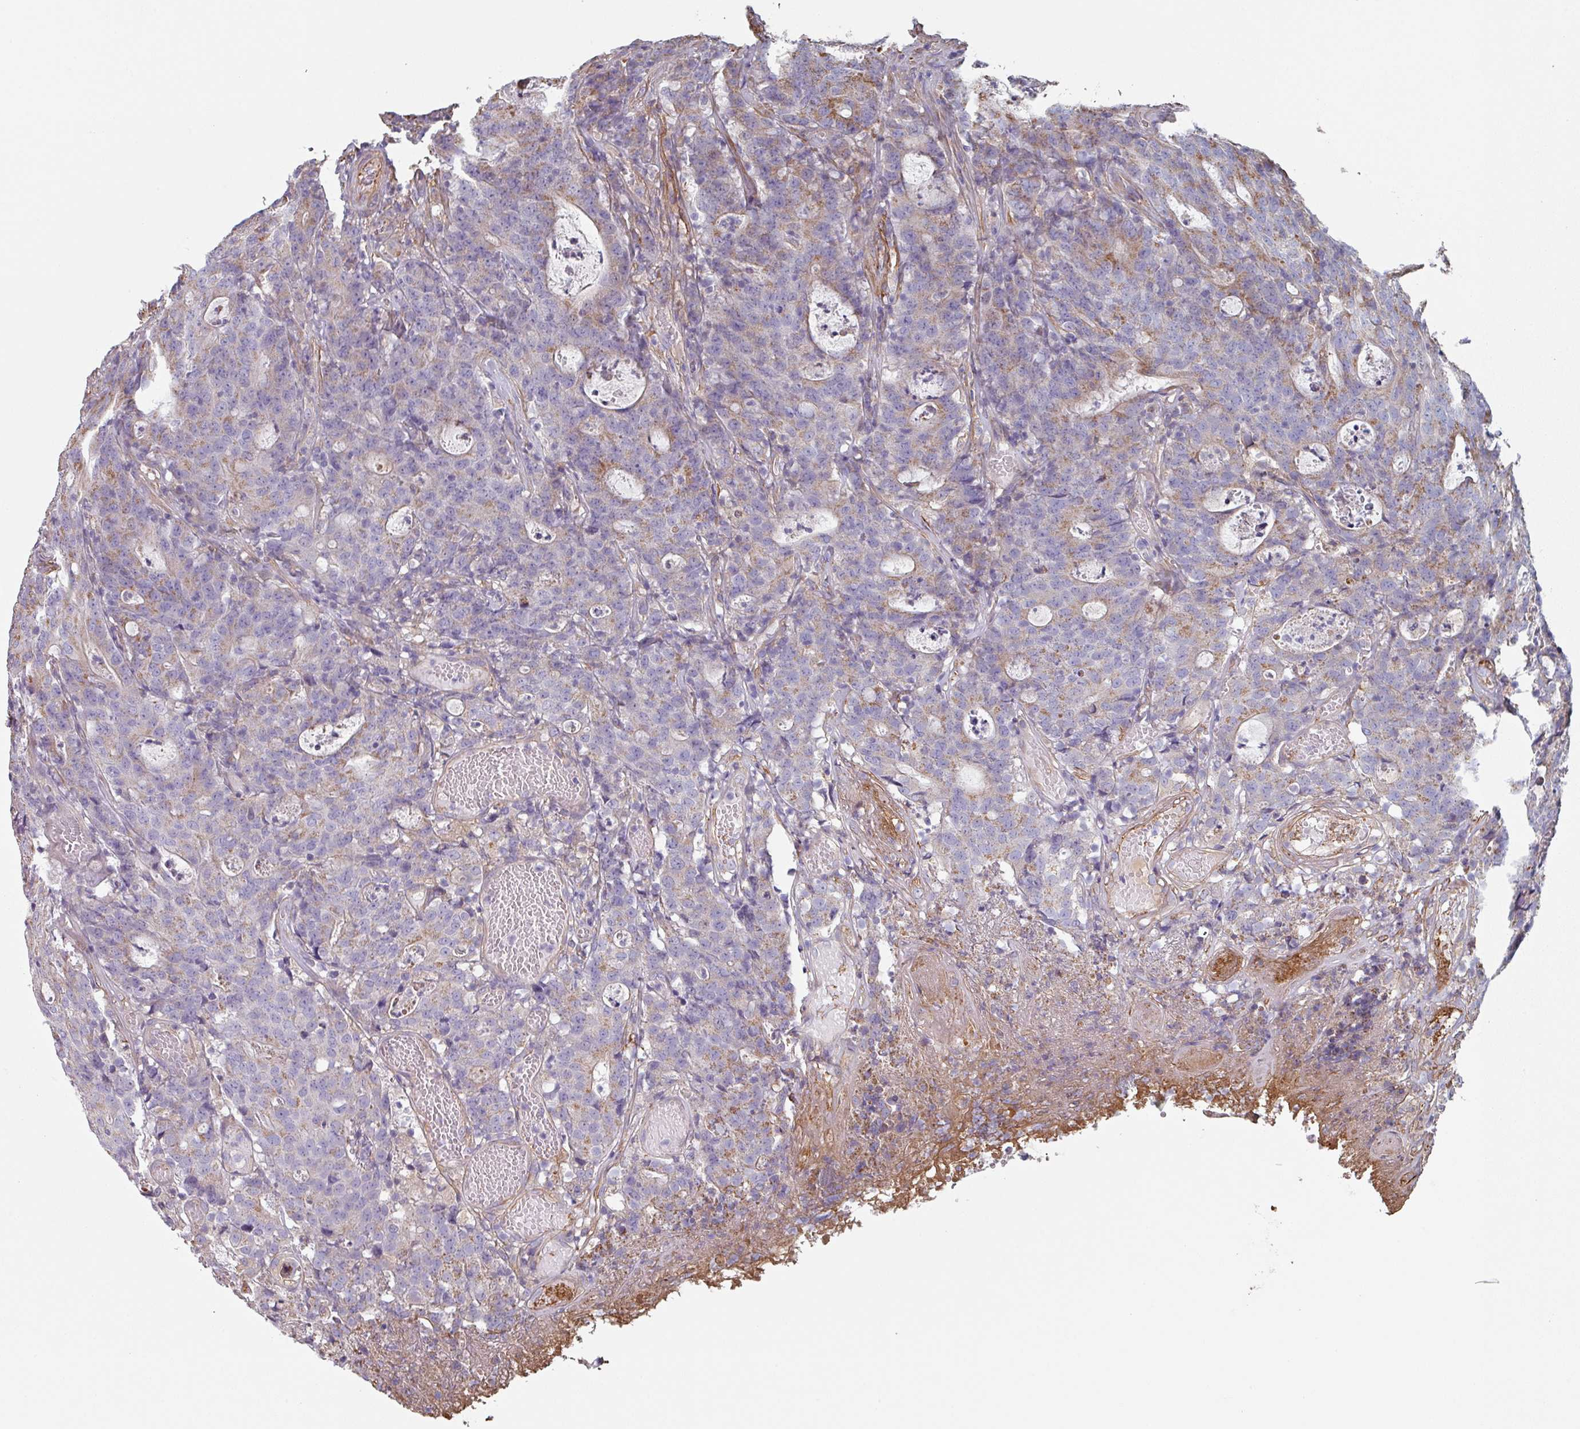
{"staining": {"intensity": "moderate", "quantity": "25%-75%", "location": "cytoplasmic/membranous"}, "tissue": "colorectal cancer", "cell_type": "Tumor cells", "image_type": "cancer", "snomed": [{"axis": "morphology", "description": "Adenocarcinoma, NOS"}, {"axis": "topography", "description": "Colon"}], "caption": "Immunohistochemistry micrograph of human colorectal cancer (adenocarcinoma) stained for a protein (brown), which reveals medium levels of moderate cytoplasmic/membranous expression in approximately 25%-75% of tumor cells.", "gene": "GSTA4", "patient": {"sex": "male", "age": 83}}